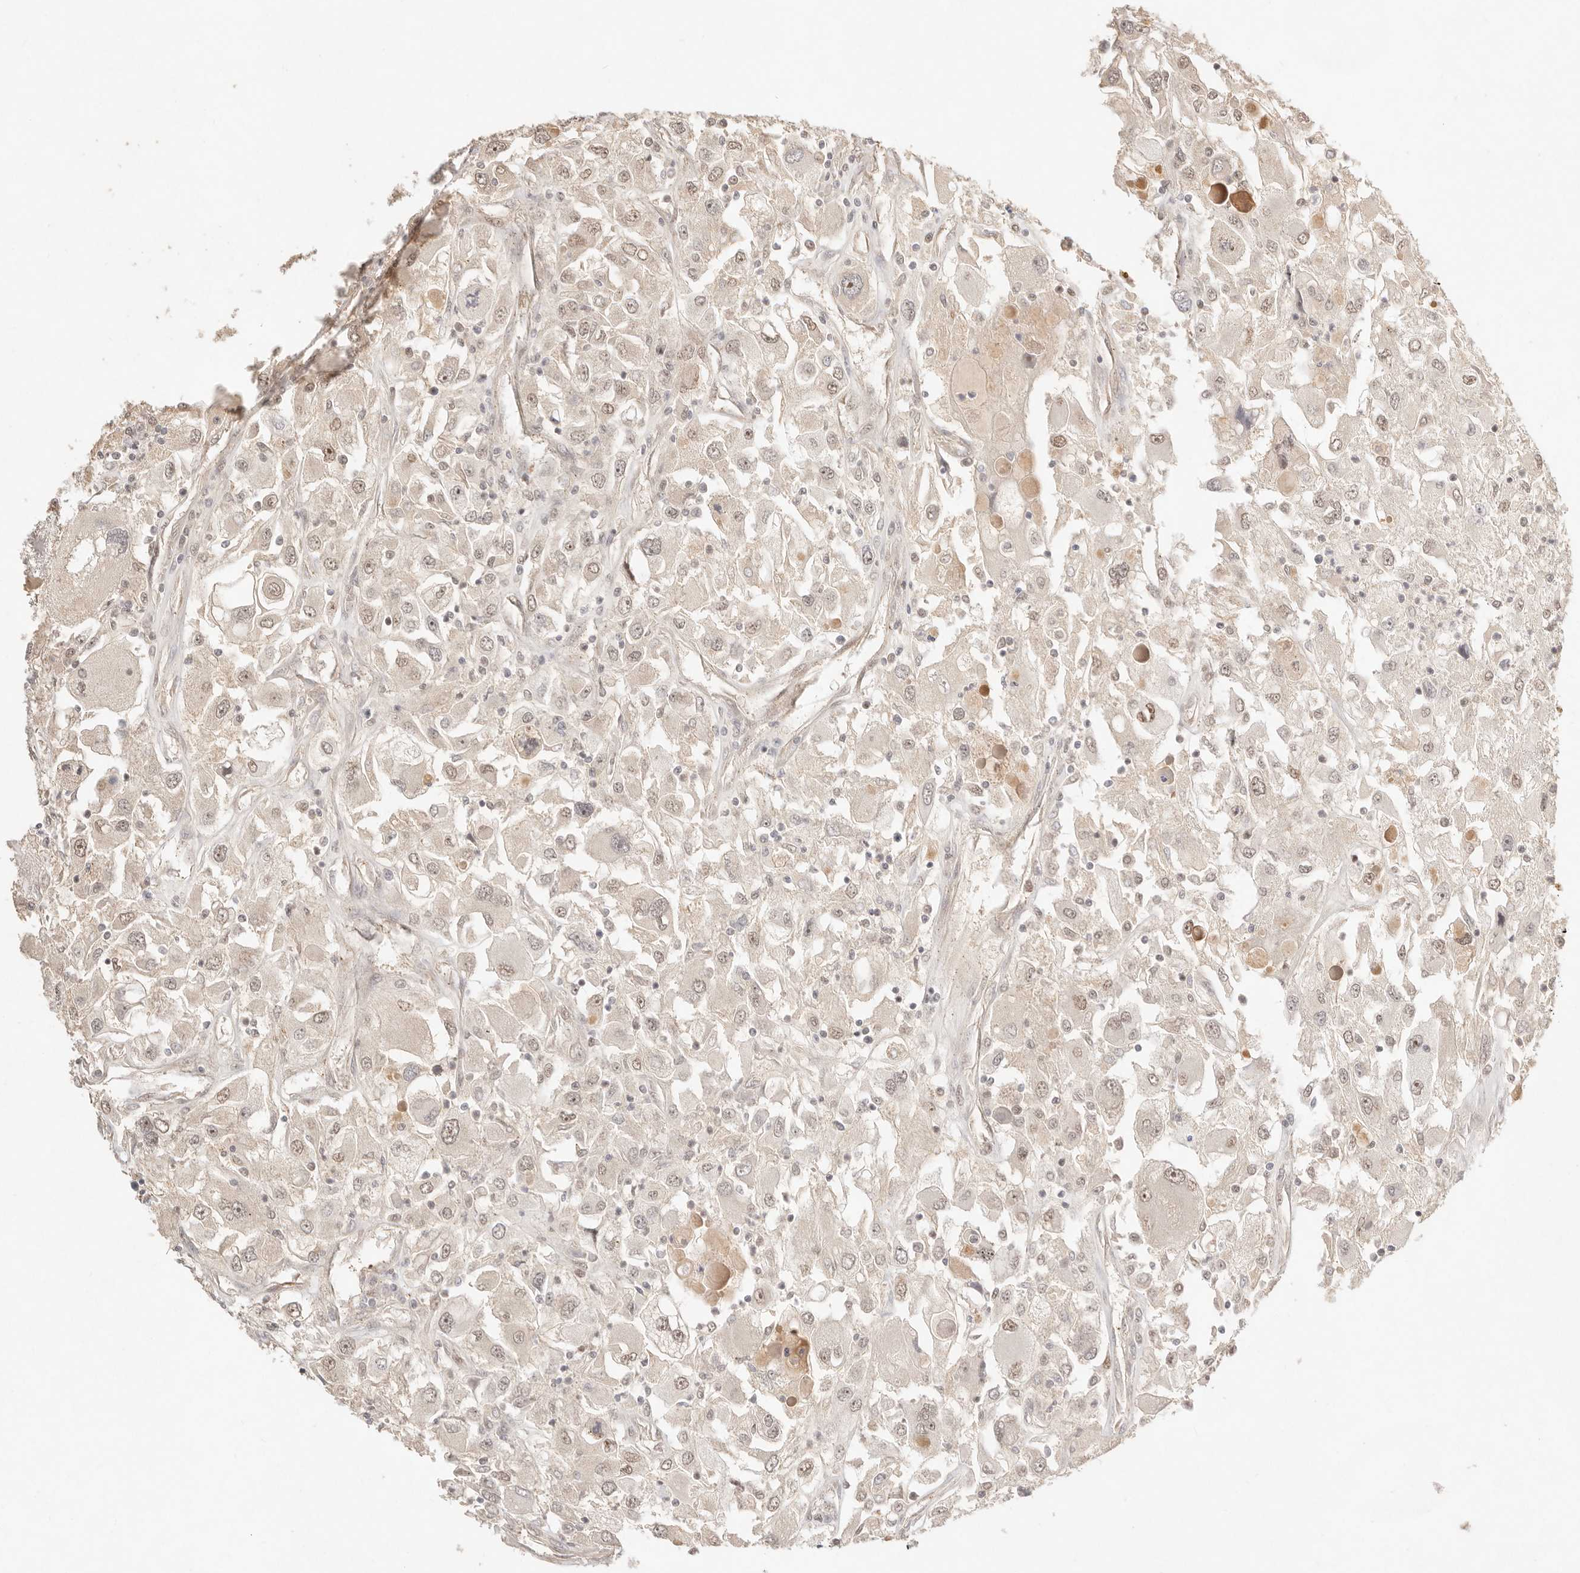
{"staining": {"intensity": "moderate", "quantity": ">75%", "location": "nuclear"}, "tissue": "renal cancer", "cell_type": "Tumor cells", "image_type": "cancer", "snomed": [{"axis": "morphology", "description": "Adenocarcinoma, NOS"}, {"axis": "topography", "description": "Kidney"}], "caption": "A photomicrograph of human renal cancer (adenocarcinoma) stained for a protein exhibits moderate nuclear brown staining in tumor cells.", "gene": "MEP1A", "patient": {"sex": "female", "age": 52}}